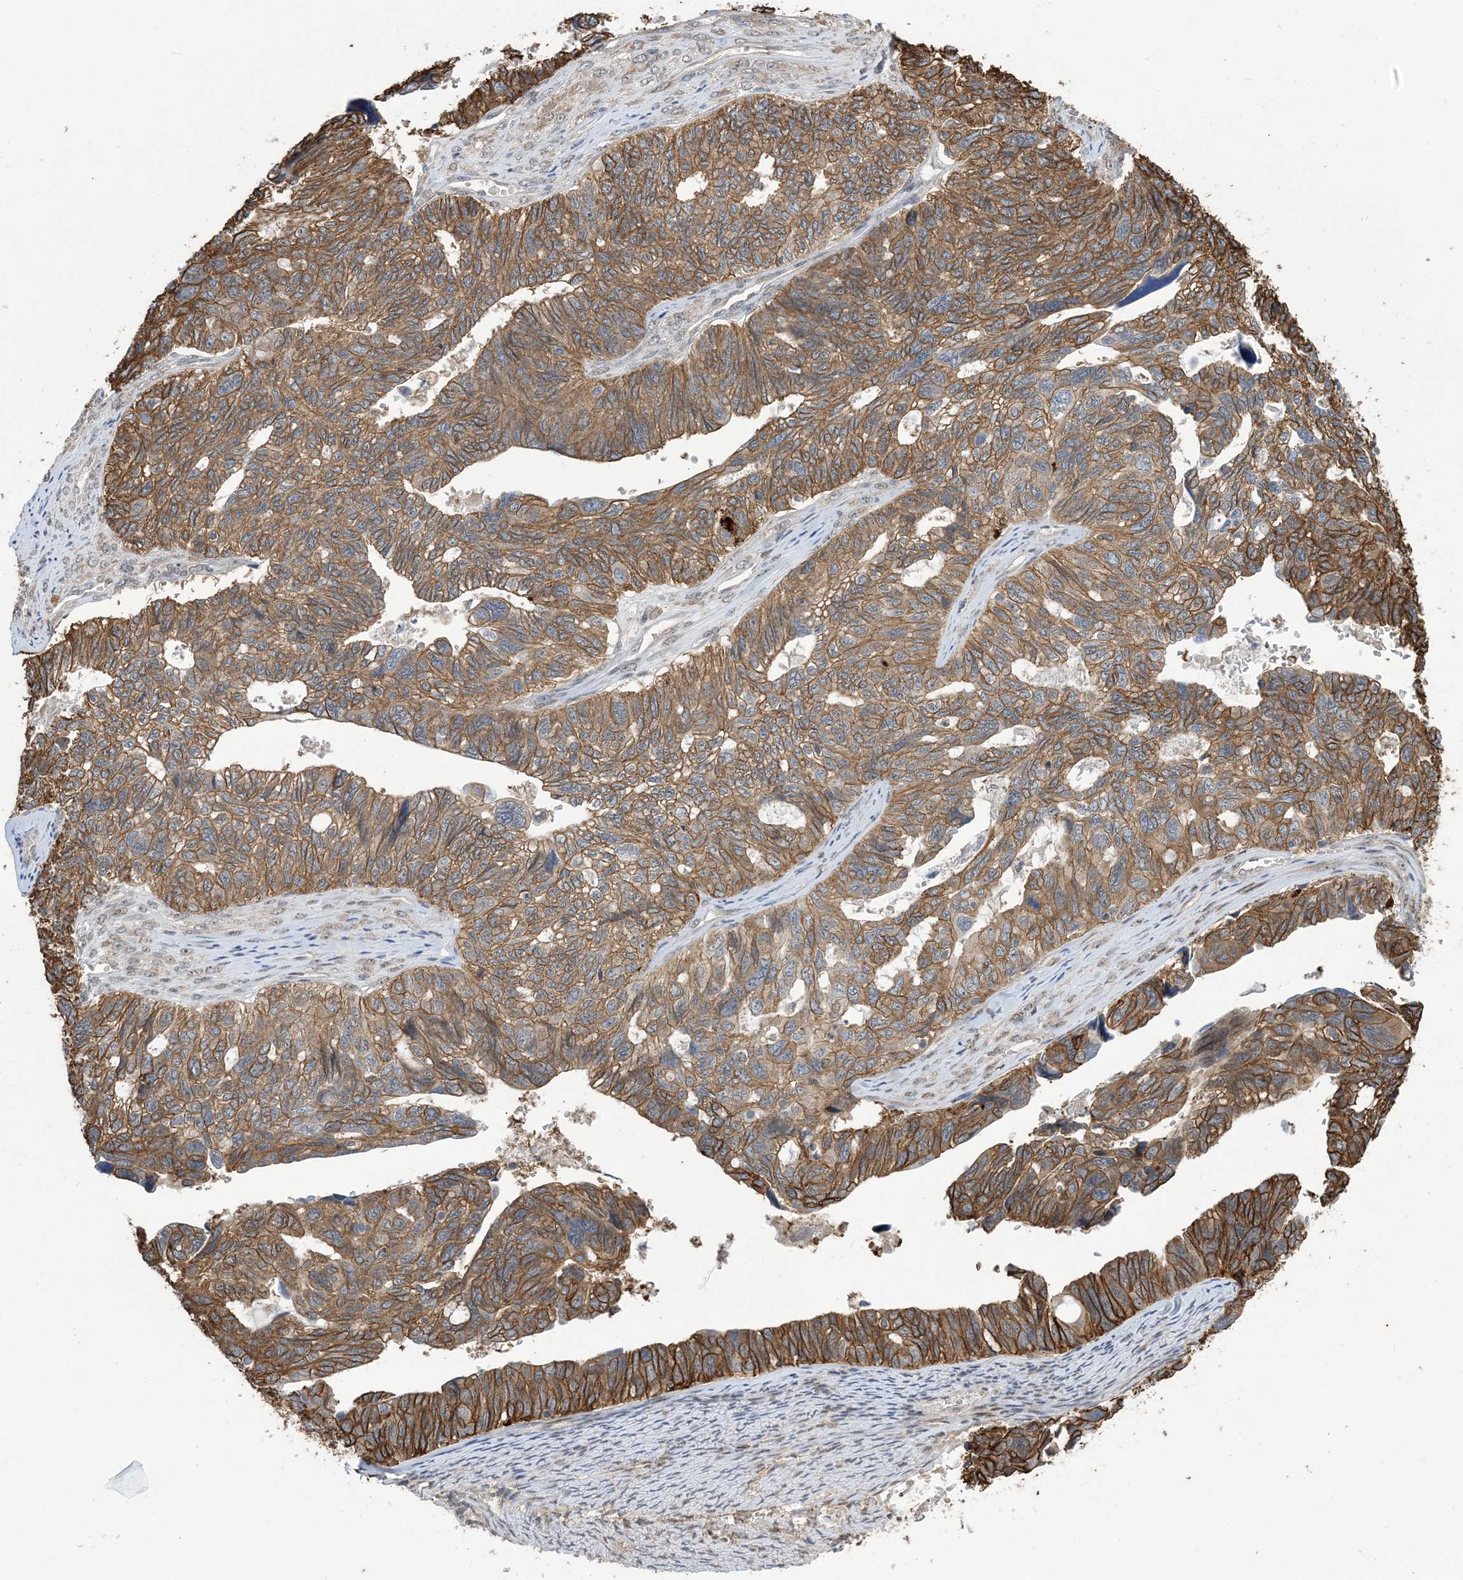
{"staining": {"intensity": "moderate", "quantity": ">75%", "location": "cytoplasmic/membranous"}, "tissue": "ovarian cancer", "cell_type": "Tumor cells", "image_type": "cancer", "snomed": [{"axis": "morphology", "description": "Cystadenocarcinoma, serous, NOS"}, {"axis": "topography", "description": "Ovary"}], "caption": "Human ovarian cancer stained for a protein (brown) shows moderate cytoplasmic/membranous positive staining in about >75% of tumor cells.", "gene": "ZNF8", "patient": {"sex": "female", "age": 79}}